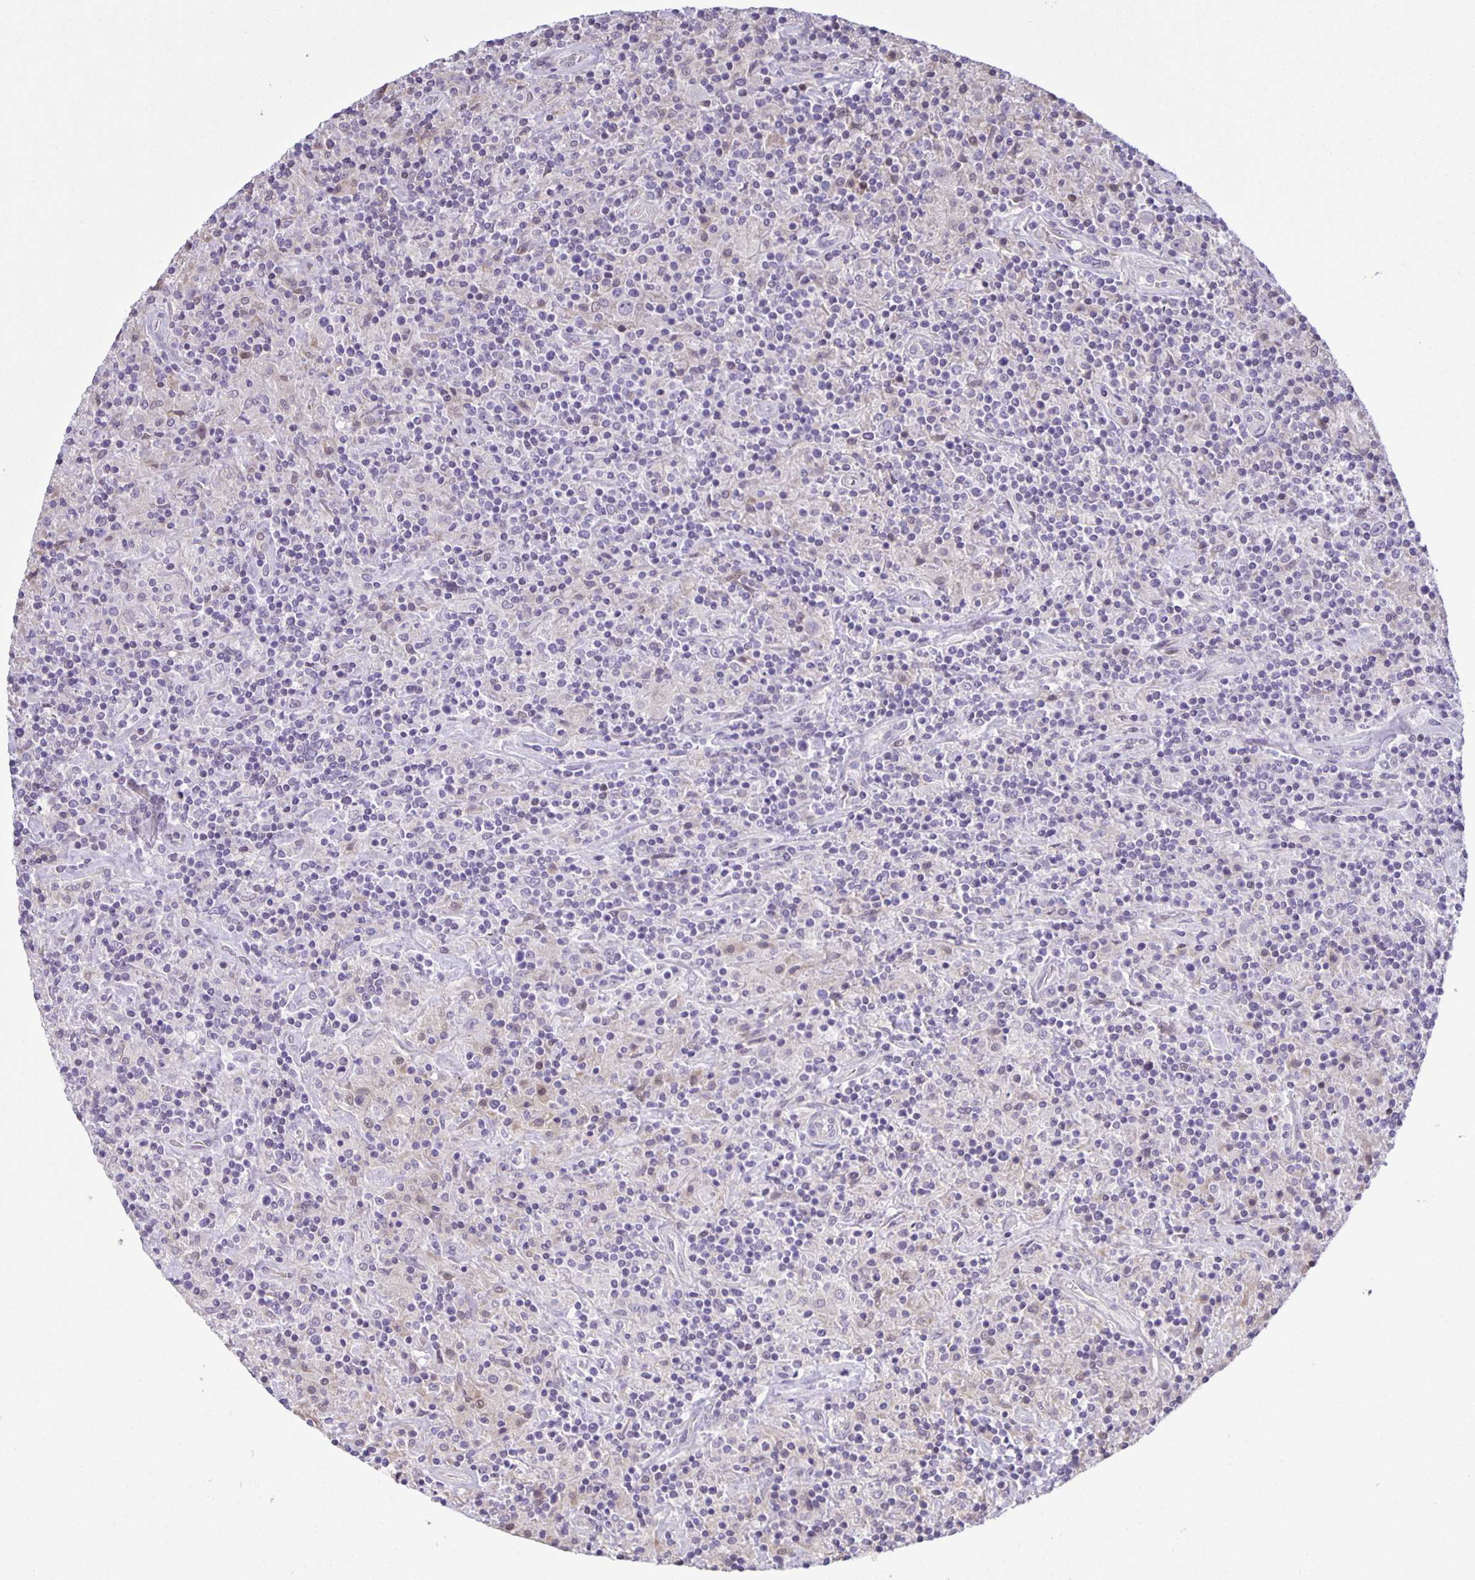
{"staining": {"intensity": "negative", "quantity": "none", "location": "none"}, "tissue": "lymphoma", "cell_type": "Tumor cells", "image_type": "cancer", "snomed": [{"axis": "morphology", "description": "Hodgkin's disease, NOS"}, {"axis": "topography", "description": "Lymph node"}], "caption": "Immunohistochemistry of Hodgkin's disease reveals no positivity in tumor cells. (Stains: DAB immunohistochemistry (IHC) with hematoxylin counter stain, Microscopy: brightfield microscopy at high magnification).", "gene": "MAPK12", "patient": {"sex": "male", "age": 70}}